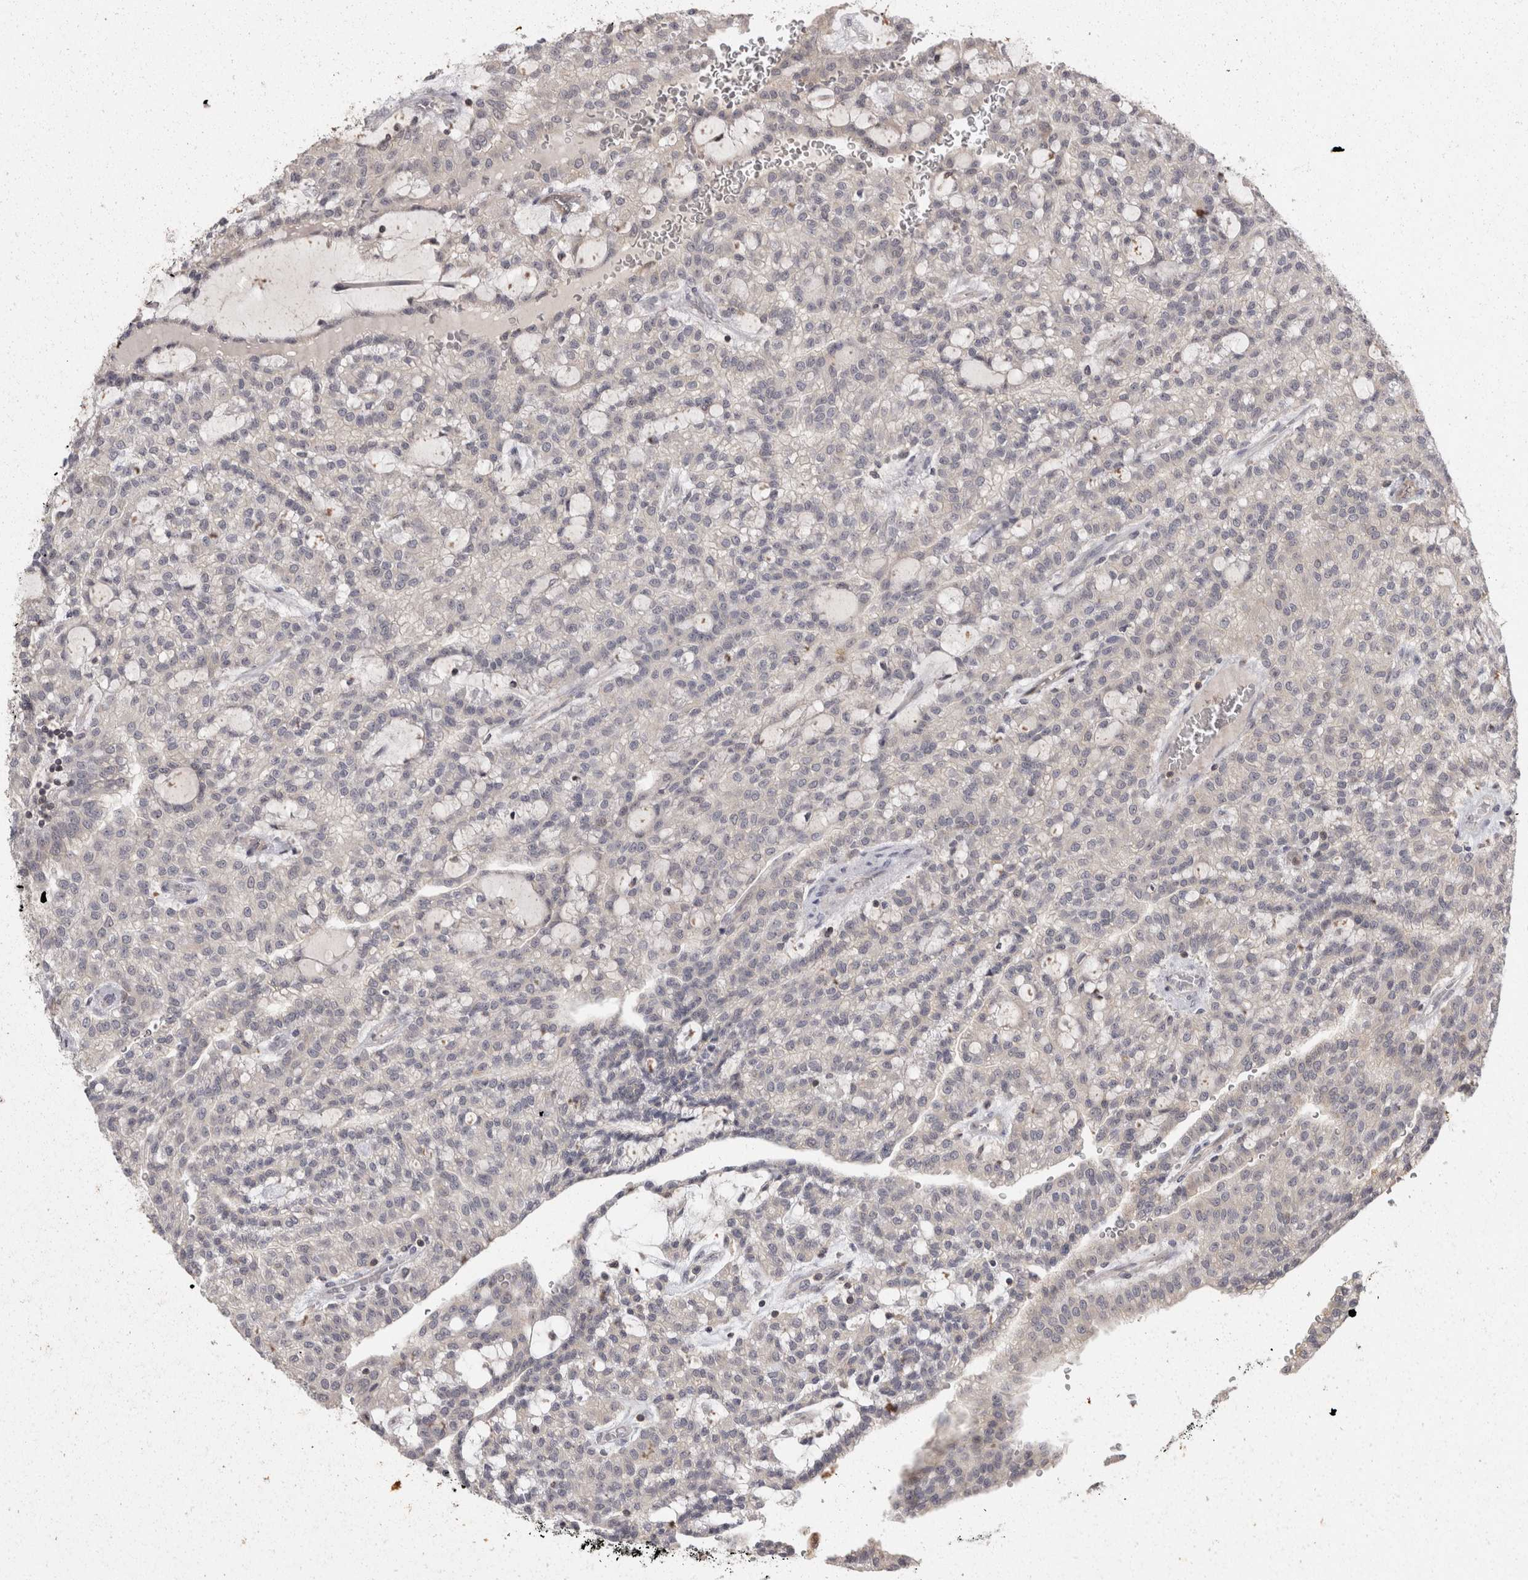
{"staining": {"intensity": "negative", "quantity": "none", "location": "none"}, "tissue": "renal cancer", "cell_type": "Tumor cells", "image_type": "cancer", "snomed": [{"axis": "morphology", "description": "Adenocarcinoma, NOS"}, {"axis": "topography", "description": "Kidney"}], "caption": "High magnification brightfield microscopy of renal adenocarcinoma stained with DAB (3,3'-diaminobenzidine) (brown) and counterstained with hematoxylin (blue): tumor cells show no significant expression.", "gene": "ACAT2", "patient": {"sex": "male", "age": 63}}